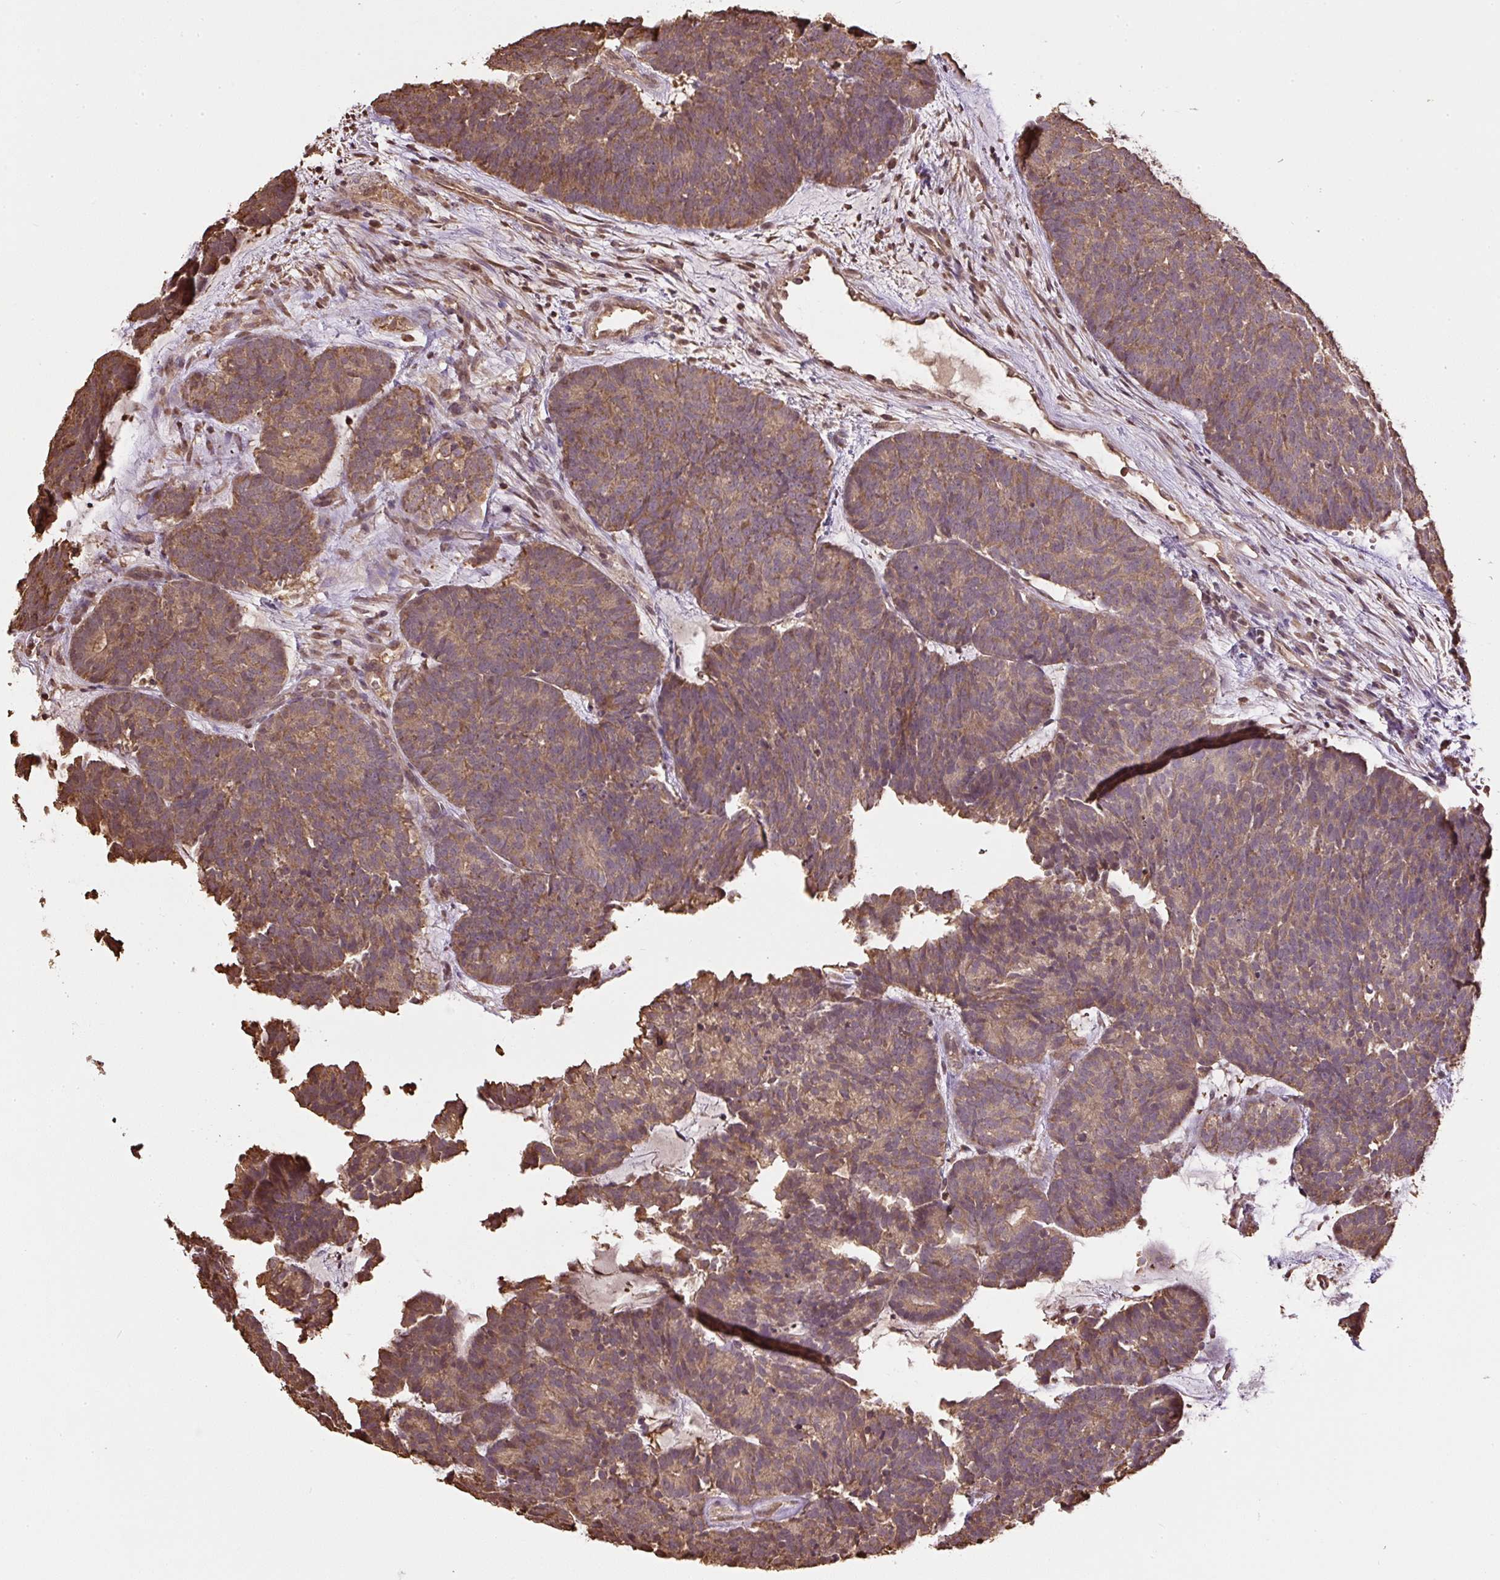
{"staining": {"intensity": "moderate", "quantity": ">75%", "location": "cytoplasmic/membranous"}, "tissue": "head and neck cancer", "cell_type": "Tumor cells", "image_type": "cancer", "snomed": [{"axis": "morphology", "description": "Adenocarcinoma, NOS"}, {"axis": "topography", "description": "Head-Neck"}], "caption": "IHC micrograph of neoplastic tissue: adenocarcinoma (head and neck) stained using IHC reveals medium levels of moderate protein expression localized specifically in the cytoplasmic/membranous of tumor cells, appearing as a cytoplasmic/membranous brown color.", "gene": "TMEM170B", "patient": {"sex": "female", "age": 81}}